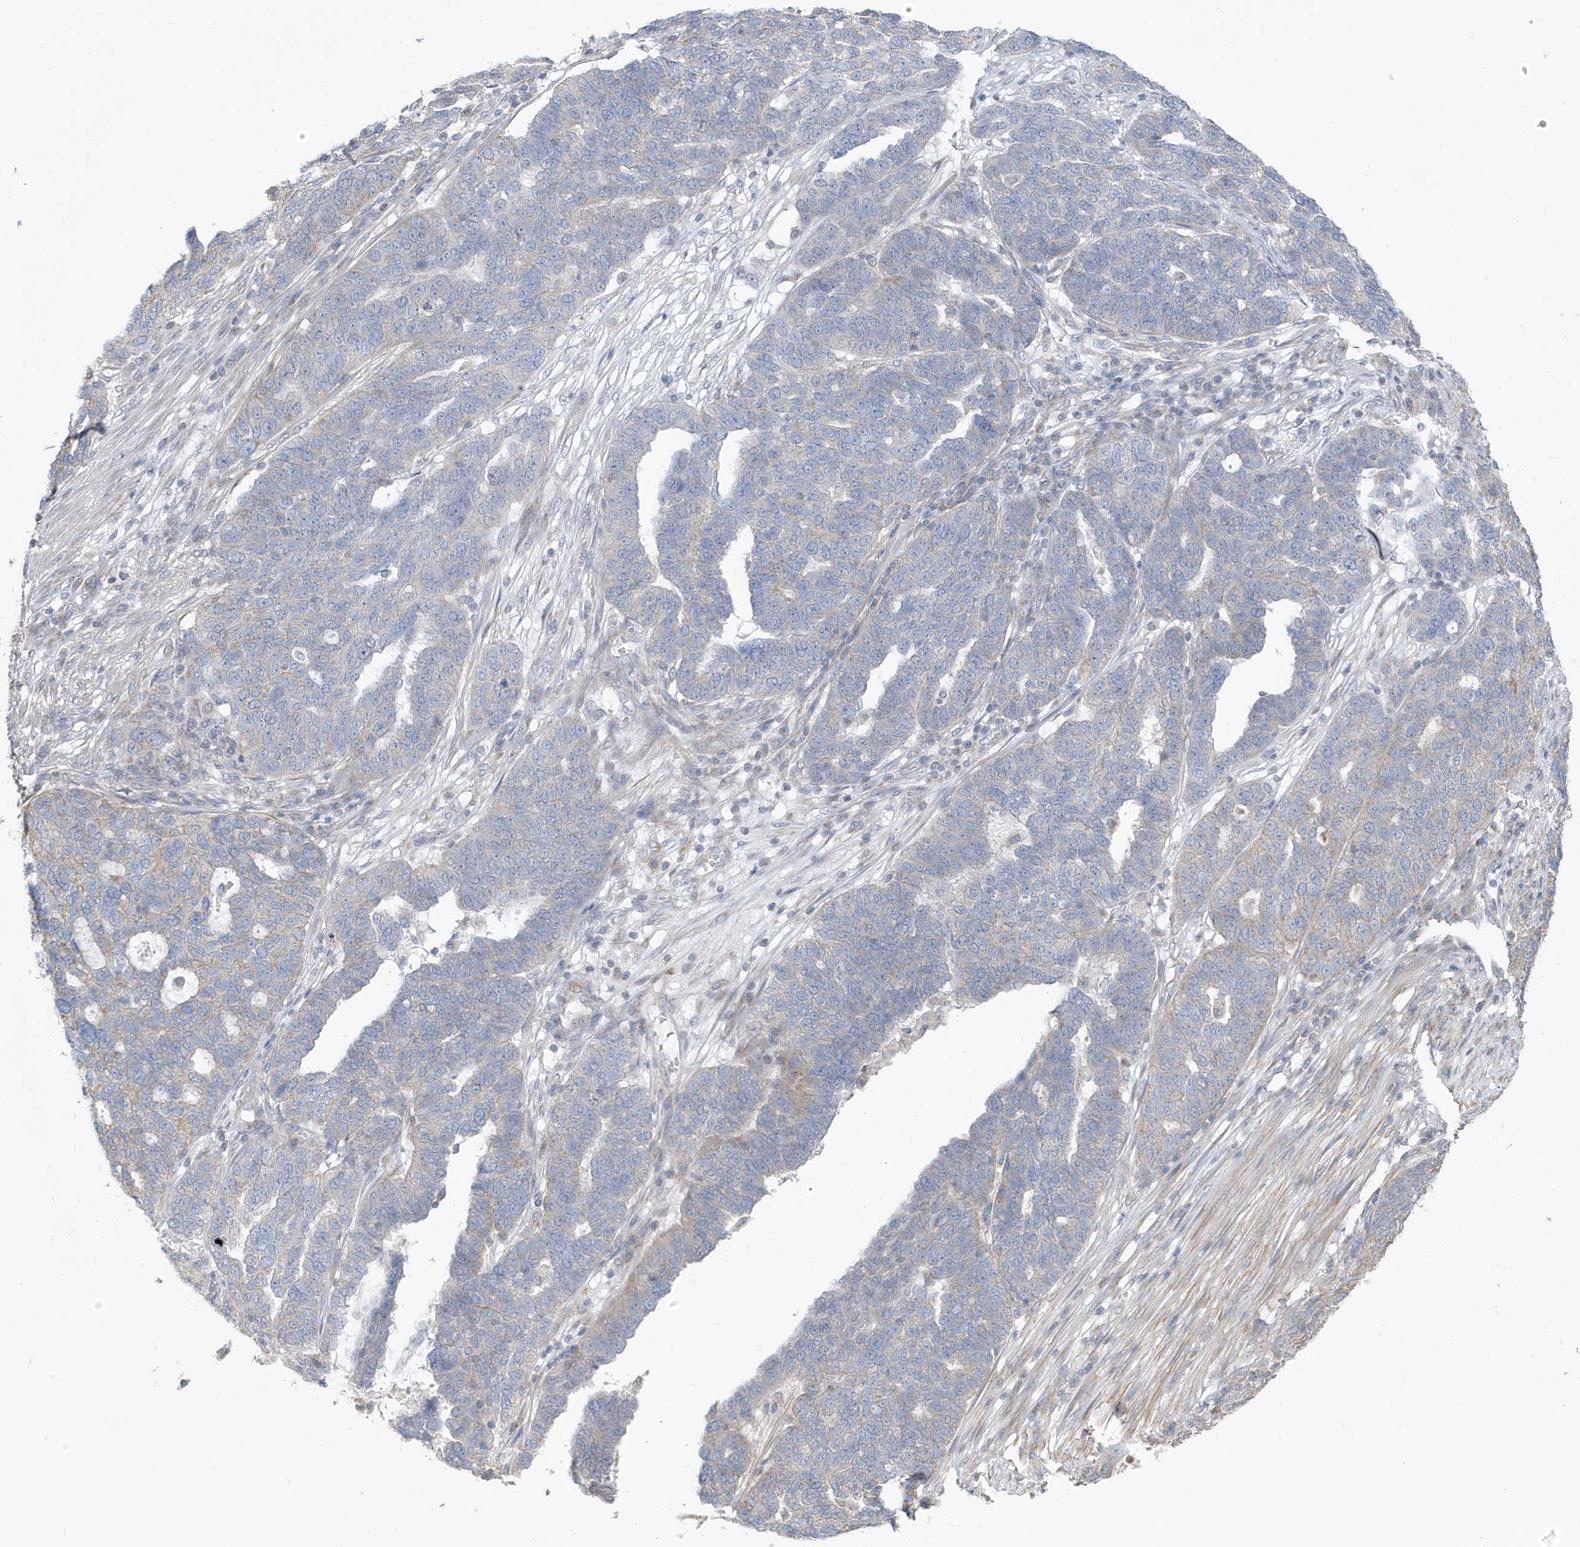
{"staining": {"intensity": "weak", "quantity": "<25%", "location": "cytoplasmic/membranous"}, "tissue": "ovarian cancer", "cell_type": "Tumor cells", "image_type": "cancer", "snomed": [{"axis": "morphology", "description": "Cystadenocarcinoma, serous, NOS"}, {"axis": "topography", "description": "Ovary"}], "caption": "Human ovarian cancer stained for a protein using IHC reveals no expression in tumor cells.", "gene": "ATP13A5", "patient": {"sex": "female", "age": 59}}